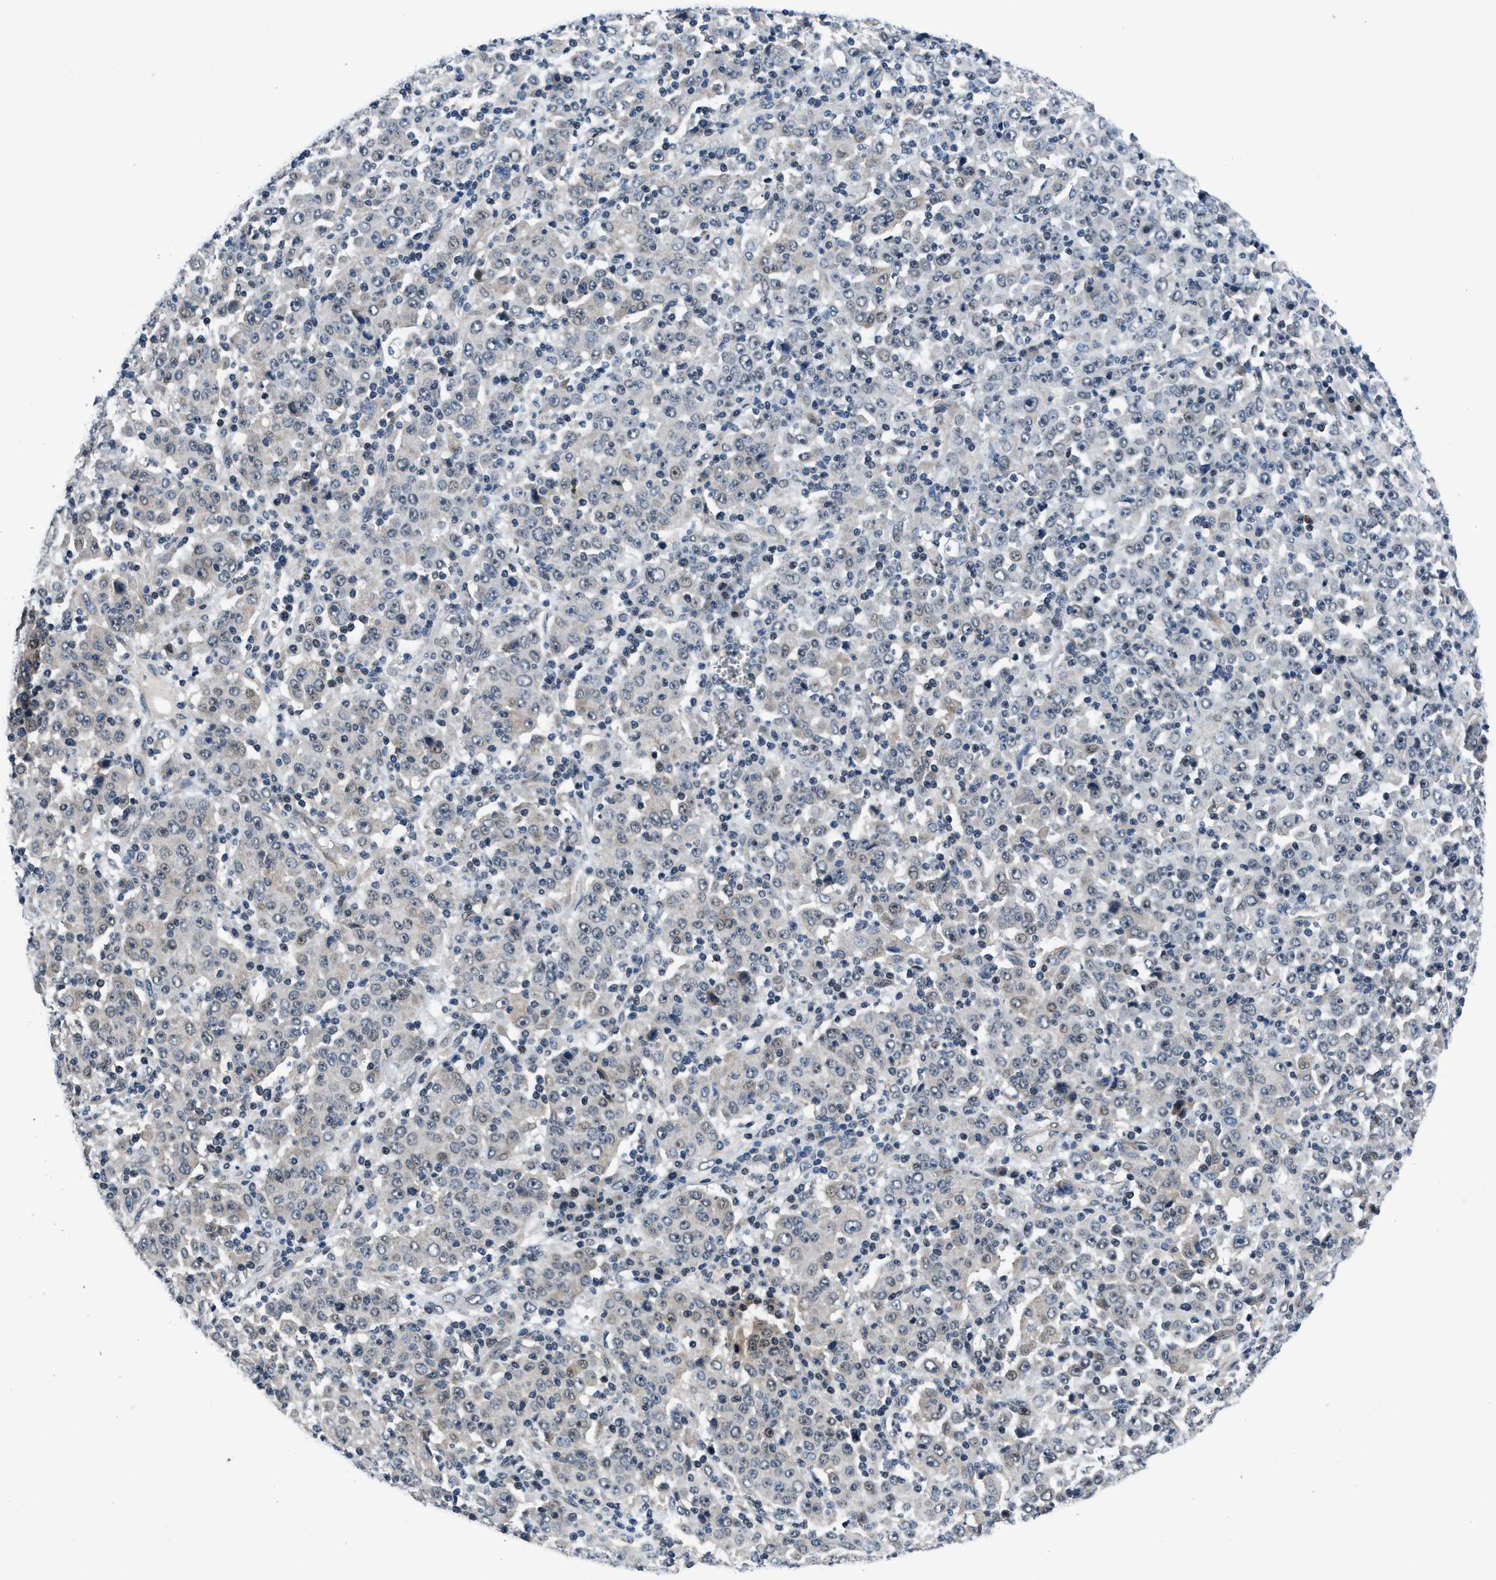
{"staining": {"intensity": "weak", "quantity": "<25%", "location": "nuclear"}, "tissue": "stomach cancer", "cell_type": "Tumor cells", "image_type": "cancer", "snomed": [{"axis": "morphology", "description": "Normal tissue, NOS"}, {"axis": "morphology", "description": "Adenocarcinoma, NOS"}, {"axis": "topography", "description": "Stomach, upper"}, {"axis": "topography", "description": "Stomach"}], "caption": "A high-resolution micrograph shows IHC staining of stomach adenocarcinoma, which shows no significant expression in tumor cells. (DAB (3,3'-diaminobenzidine) immunohistochemistry (IHC) with hematoxylin counter stain).", "gene": "SETD5", "patient": {"sex": "male", "age": 59}}